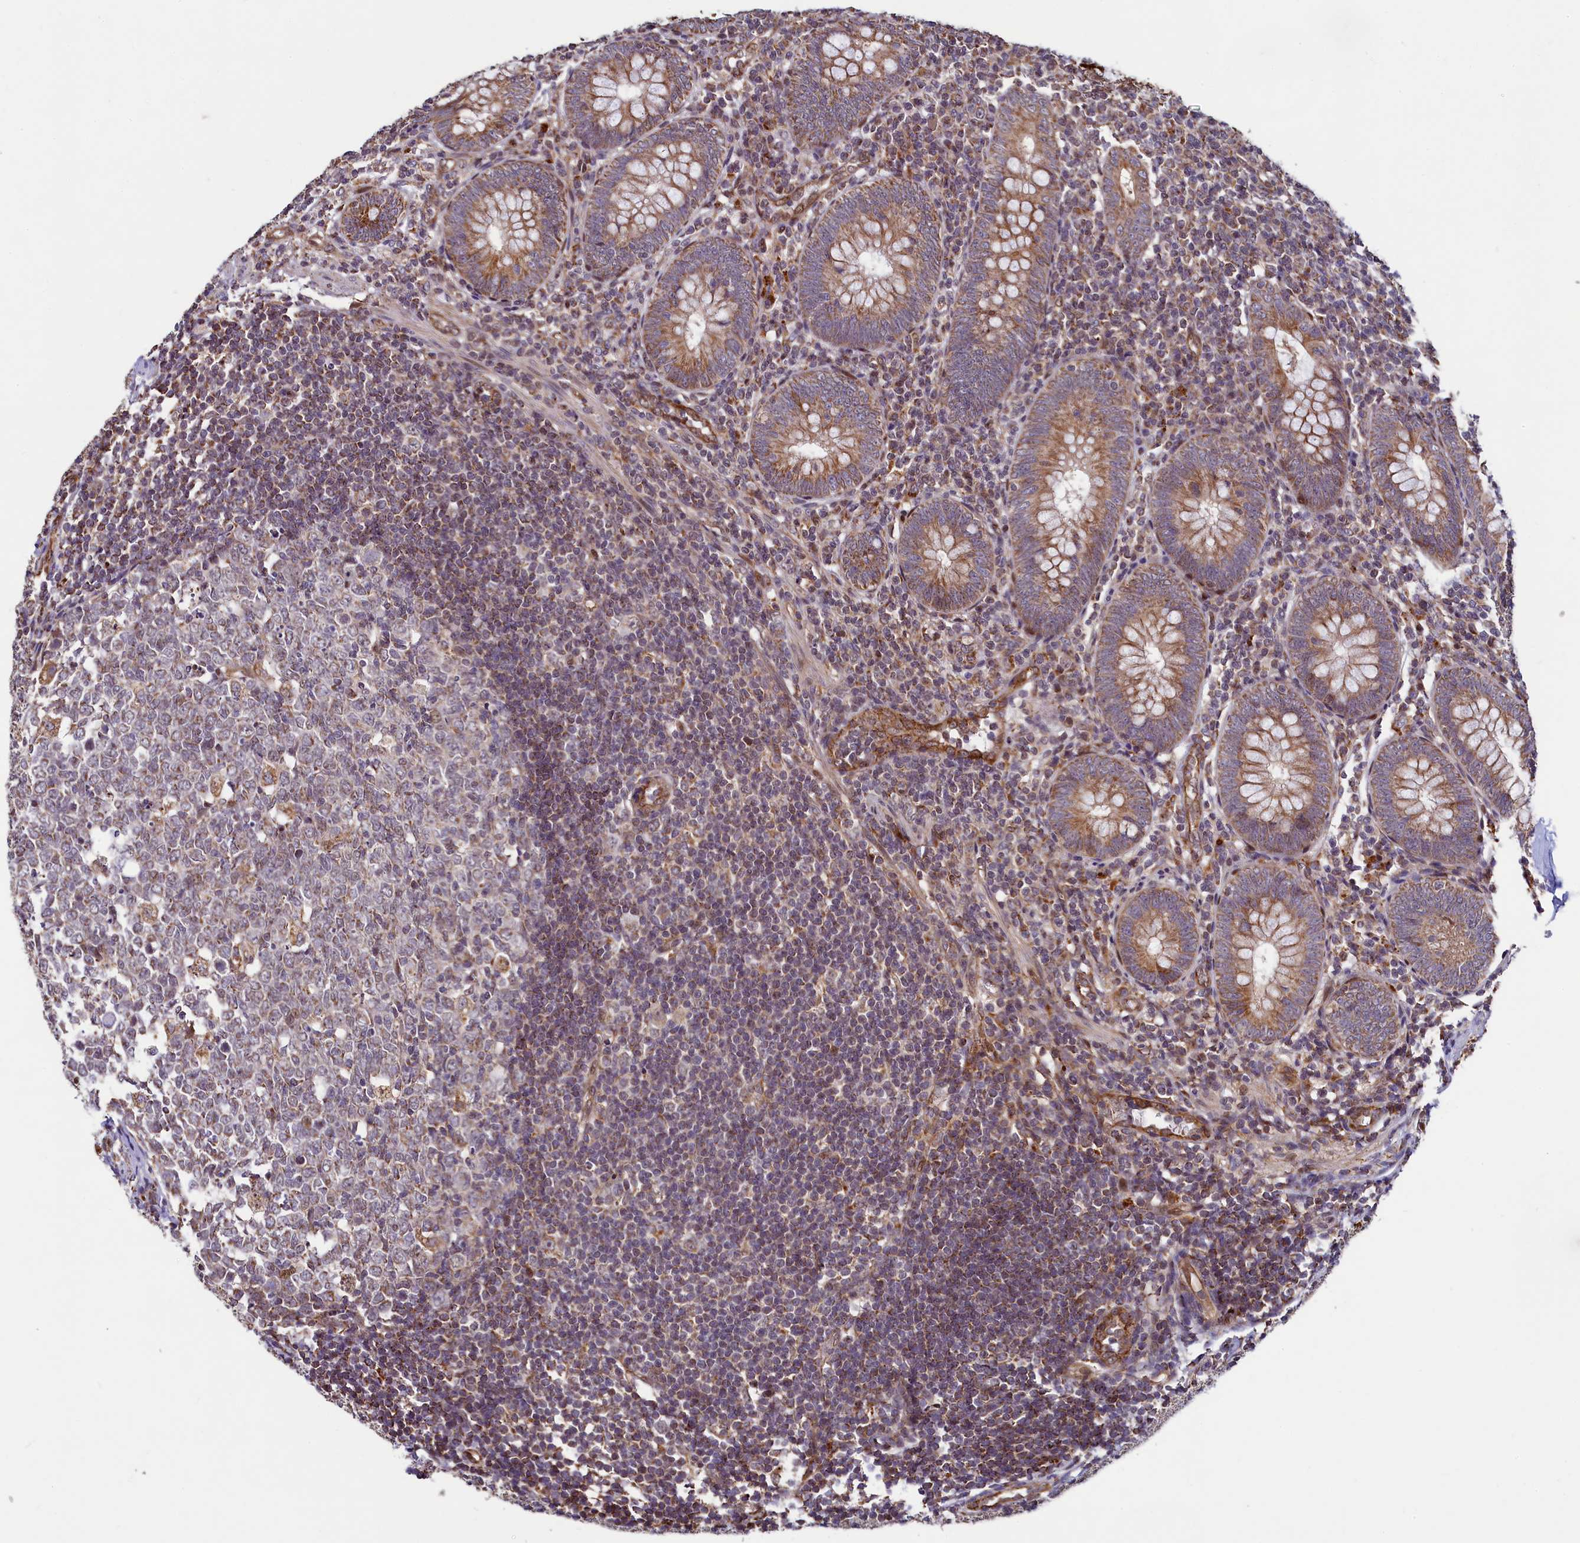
{"staining": {"intensity": "moderate", "quantity": ">75%", "location": "cytoplasmic/membranous"}, "tissue": "appendix", "cell_type": "Glandular cells", "image_type": "normal", "snomed": [{"axis": "morphology", "description": "Normal tissue, NOS"}, {"axis": "topography", "description": "Appendix"}], "caption": "High-power microscopy captured an immunohistochemistry image of normal appendix, revealing moderate cytoplasmic/membranous expression in about >75% of glandular cells.", "gene": "ZNF577", "patient": {"sex": "male", "age": 14}}